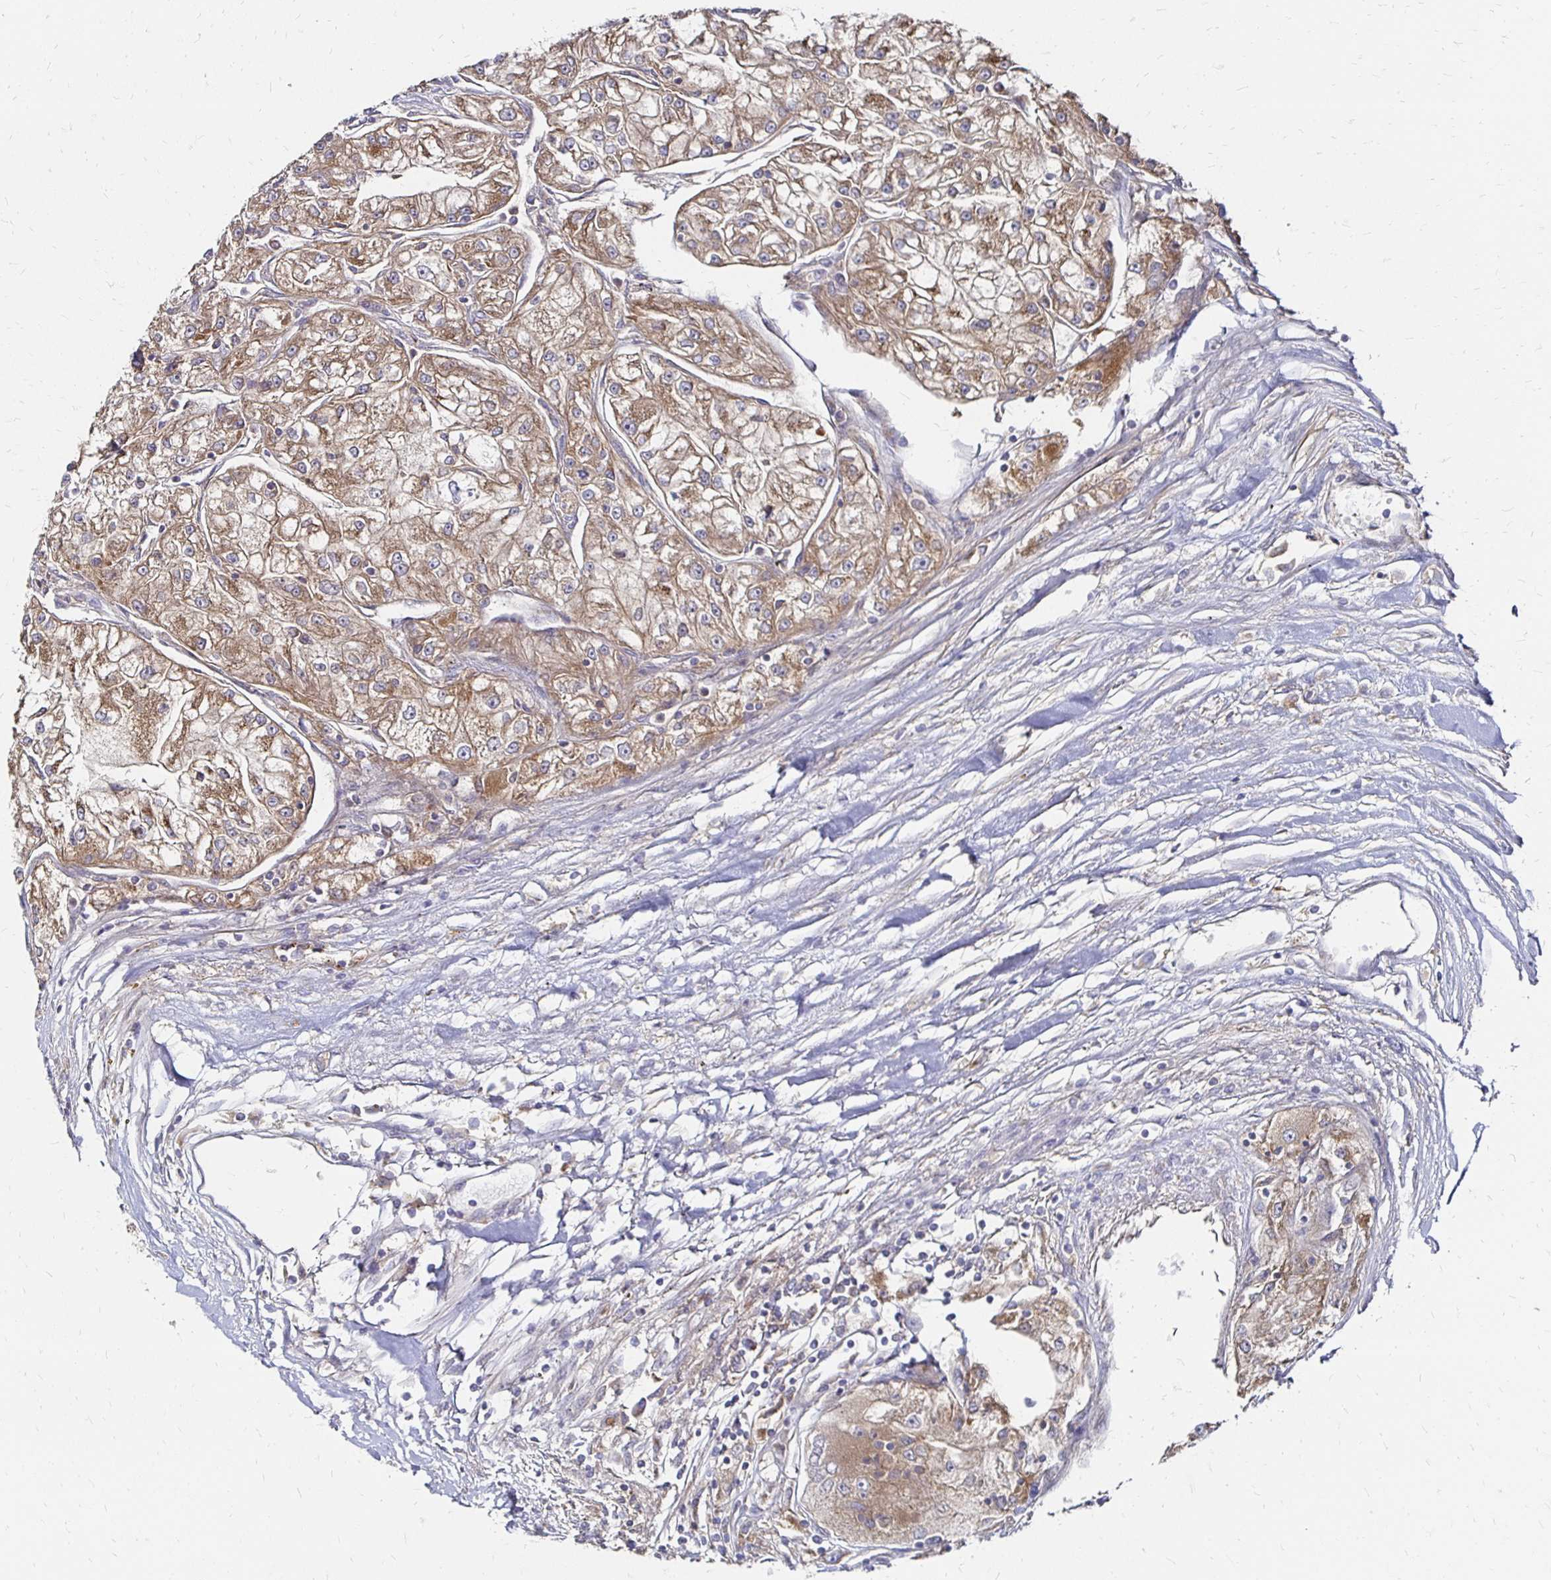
{"staining": {"intensity": "moderate", "quantity": ">75%", "location": "cytoplasmic/membranous"}, "tissue": "renal cancer", "cell_type": "Tumor cells", "image_type": "cancer", "snomed": [{"axis": "morphology", "description": "Adenocarcinoma, NOS"}, {"axis": "topography", "description": "Kidney"}], "caption": "Tumor cells exhibit medium levels of moderate cytoplasmic/membranous positivity in about >75% of cells in renal cancer.", "gene": "NCSTN", "patient": {"sex": "female", "age": 72}}